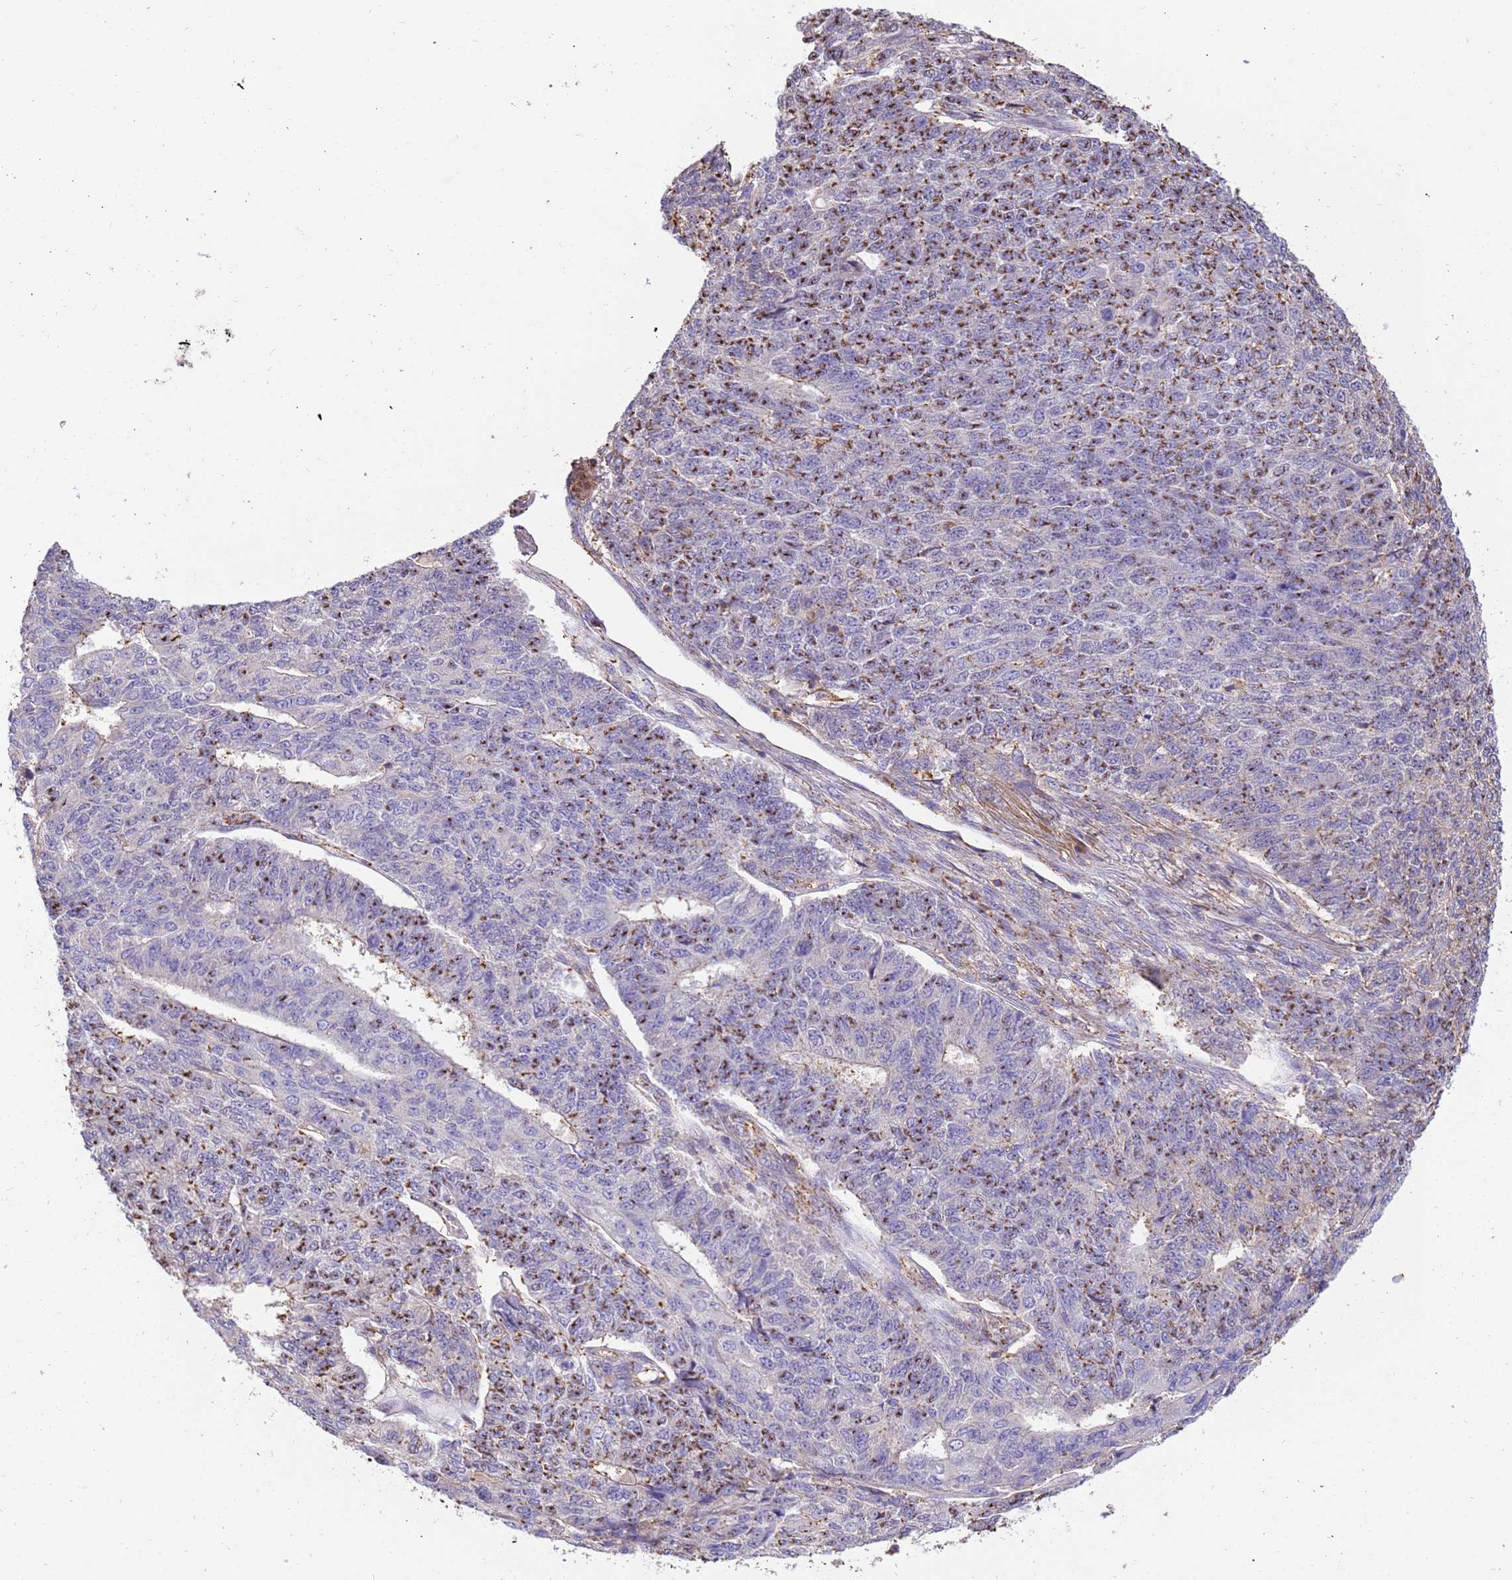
{"staining": {"intensity": "moderate", "quantity": "25%-75%", "location": "cytoplasmic/membranous"}, "tissue": "endometrial cancer", "cell_type": "Tumor cells", "image_type": "cancer", "snomed": [{"axis": "morphology", "description": "Adenocarcinoma, NOS"}, {"axis": "topography", "description": "Endometrium"}], "caption": "Protein analysis of adenocarcinoma (endometrial) tissue reveals moderate cytoplasmic/membranous positivity in approximately 25%-75% of tumor cells.", "gene": "WDR64", "patient": {"sex": "female", "age": 32}}